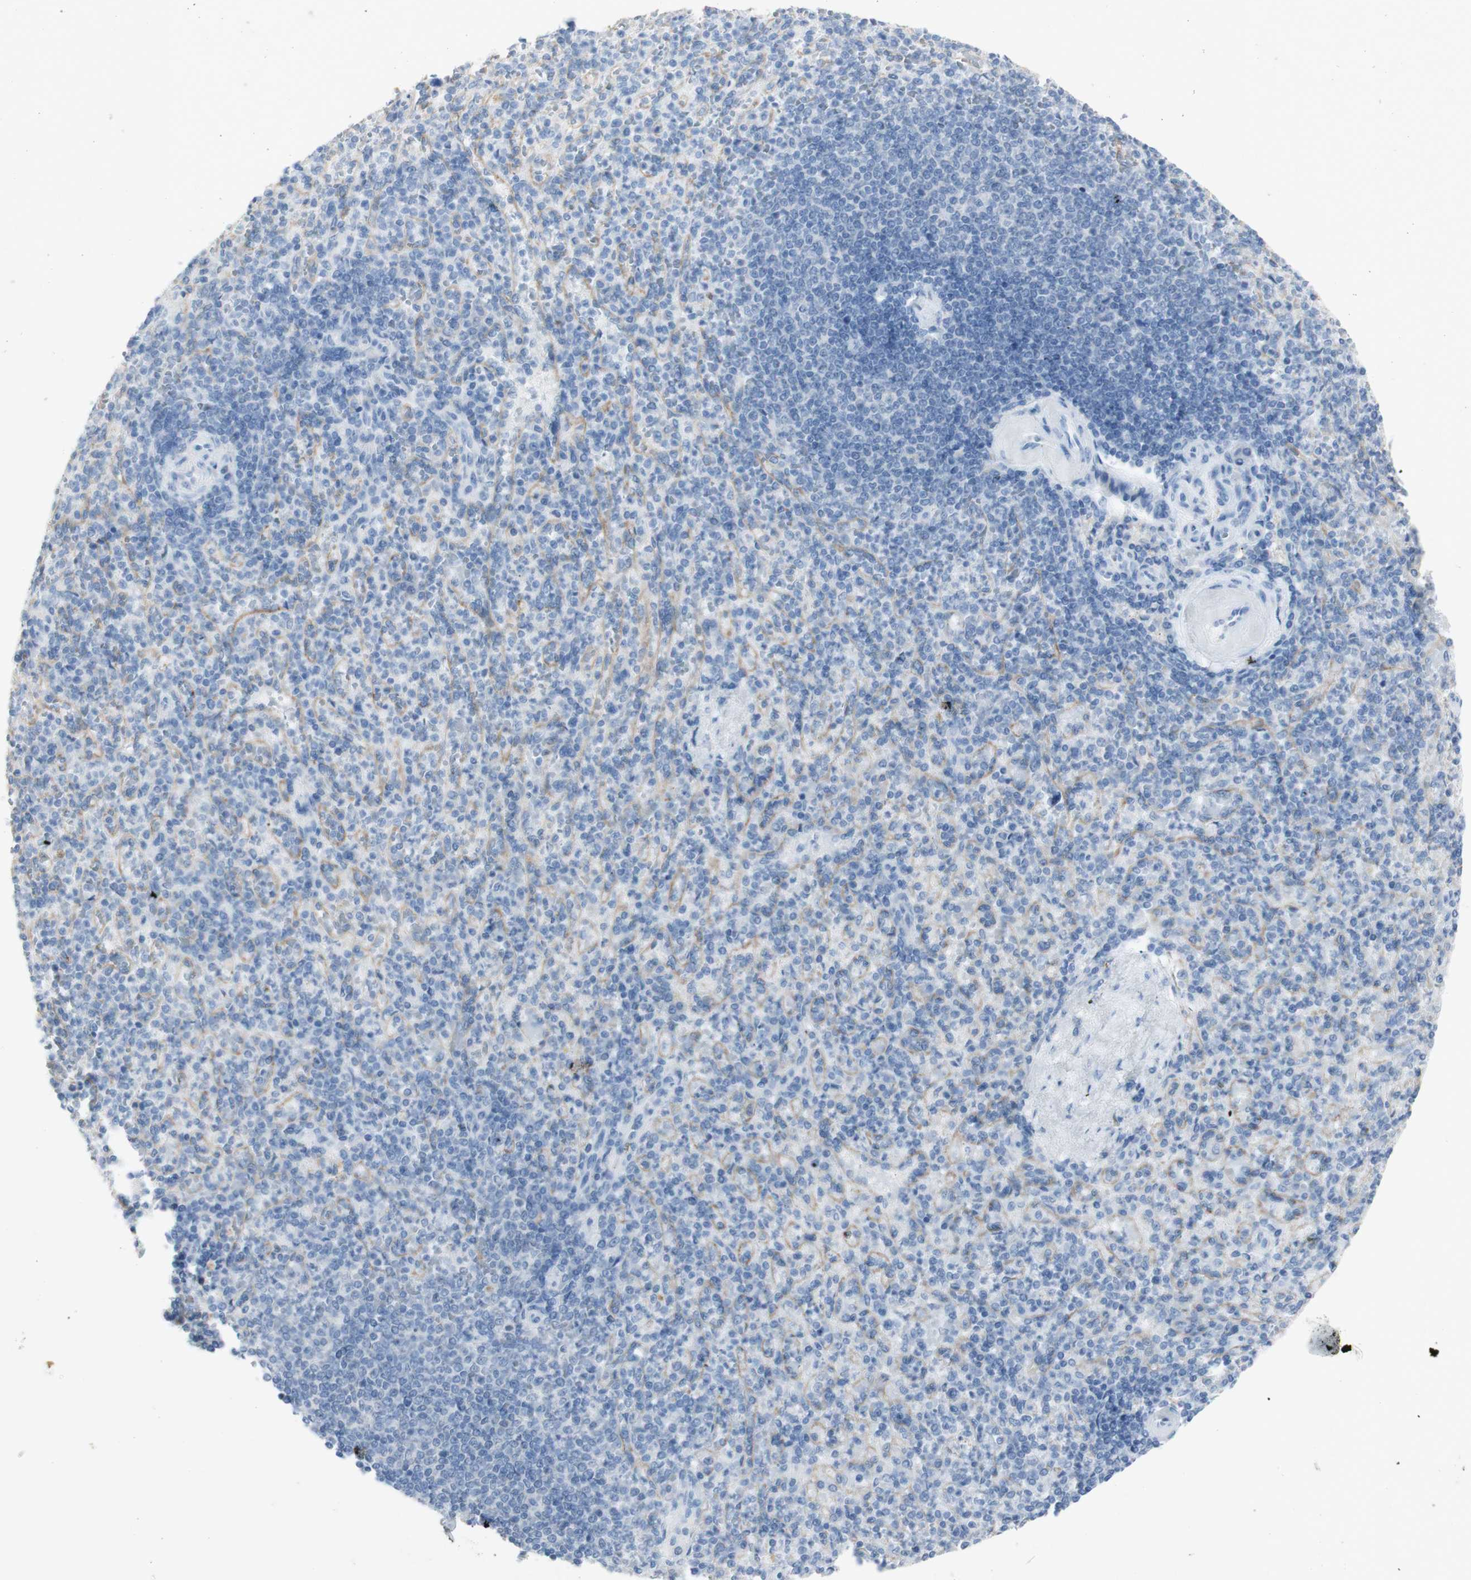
{"staining": {"intensity": "negative", "quantity": "none", "location": "none"}, "tissue": "spleen", "cell_type": "Cells in red pulp", "image_type": "normal", "snomed": [{"axis": "morphology", "description": "Normal tissue, NOS"}, {"axis": "topography", "description": "Spleen"}], "caption": "A high-resolution image shows immunohistochemistry staining of normal spleen, which shows no significant staining in cells in red pulp. The staining is performed using DAB (3,3'-diaminobenzidine) brown chromogen with nuclei counter-stained in using hematoxylin.", "gene": "ART3", "patient": {"sex": "female", "age": 74}}